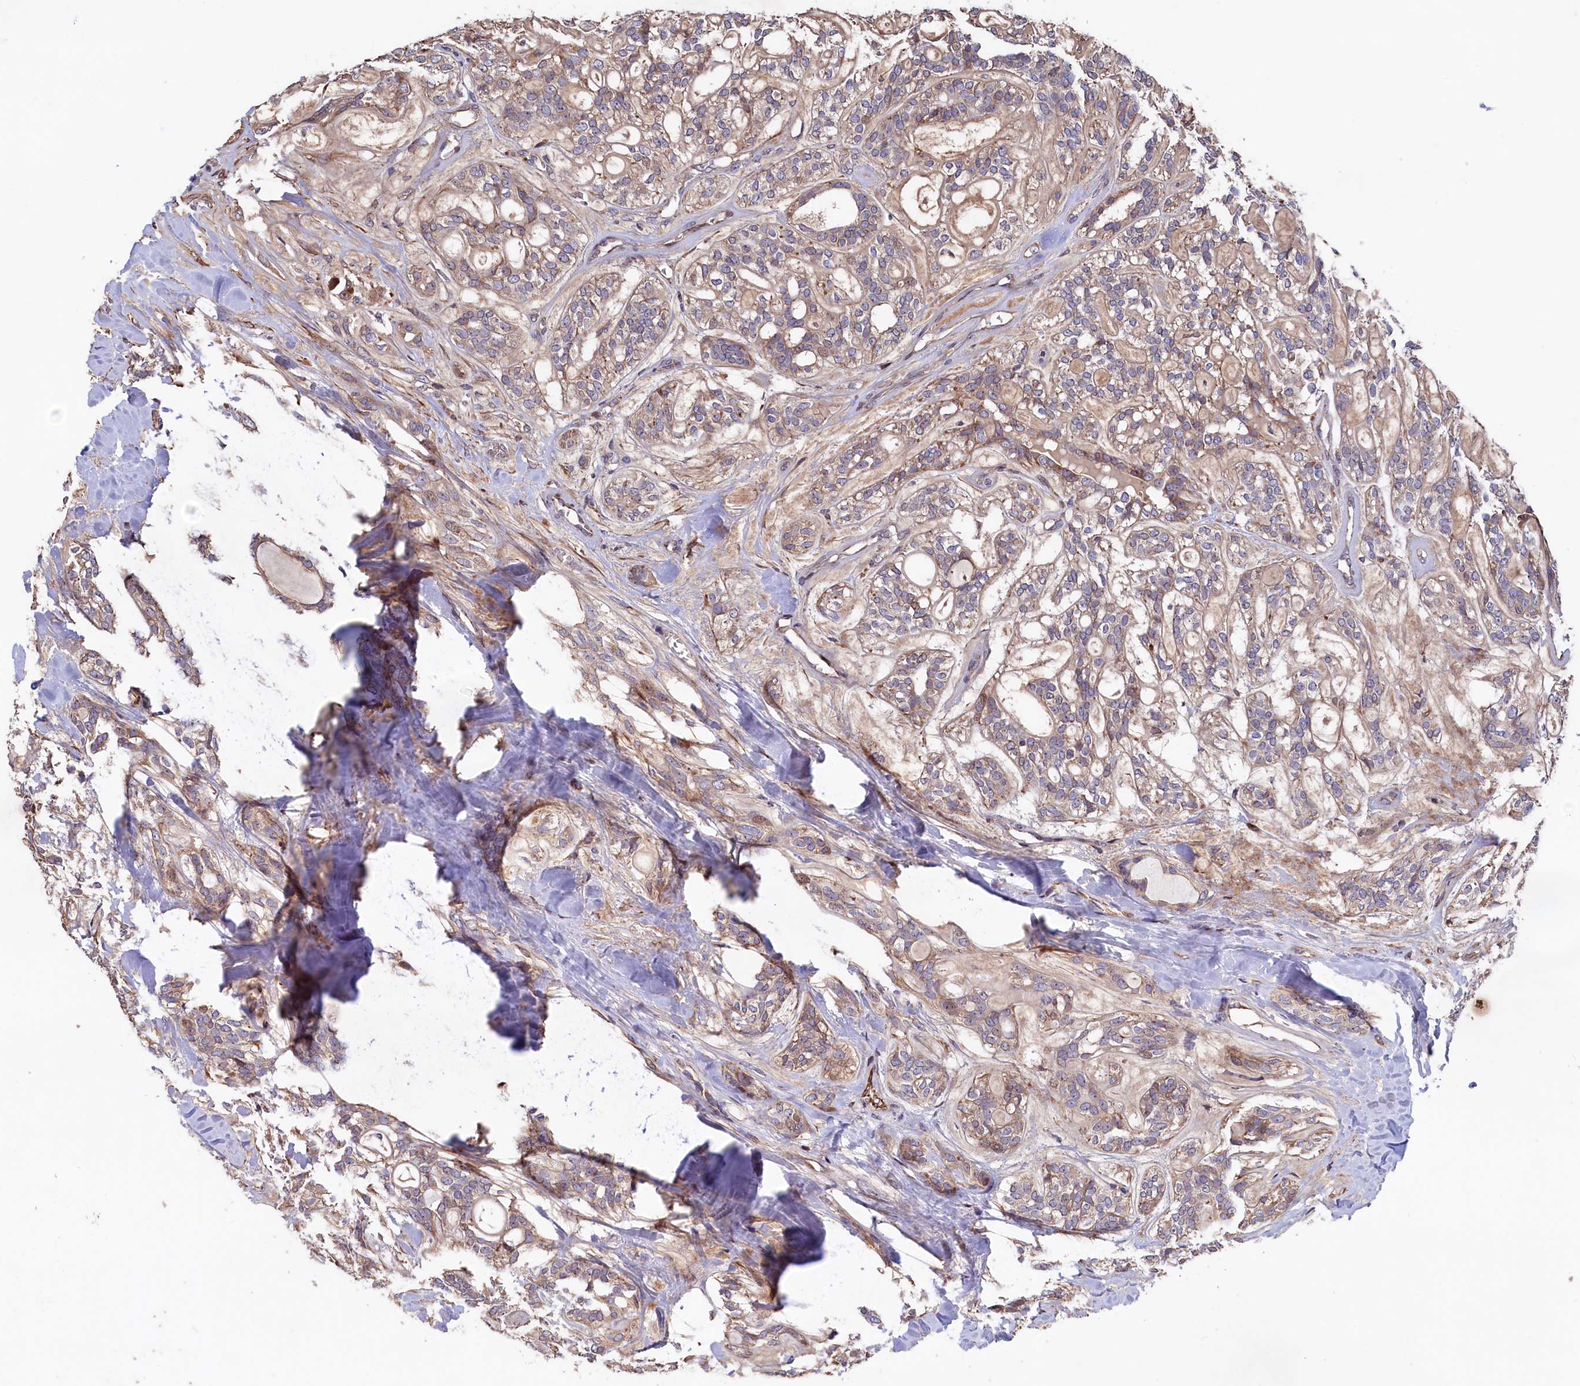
{"staining": {"intensity": "weak", "quantity": "25%-75%", "location": "cytoplasmic/membranous"}, "tissue": "head and neck cancer", "cell_type": "Tumor cells", "image_type": "cancer", "snomed": [{"axis": "morphology", "description": "Adenocarcinoma, NOS"}, {"axis": "topography", "description": "Head-Neck"}], "caption": "A low amount of weak cytoplasmic/membranous positivity is appreciated in about 25%-75% of tumor cells in adenocarcinoma (head and neck) tissue. (brown staining indicates protein expression, while blue staining denotes nuclei).", "gene": "GREB1L", "patient": {"sex": "male", "age": 66}}